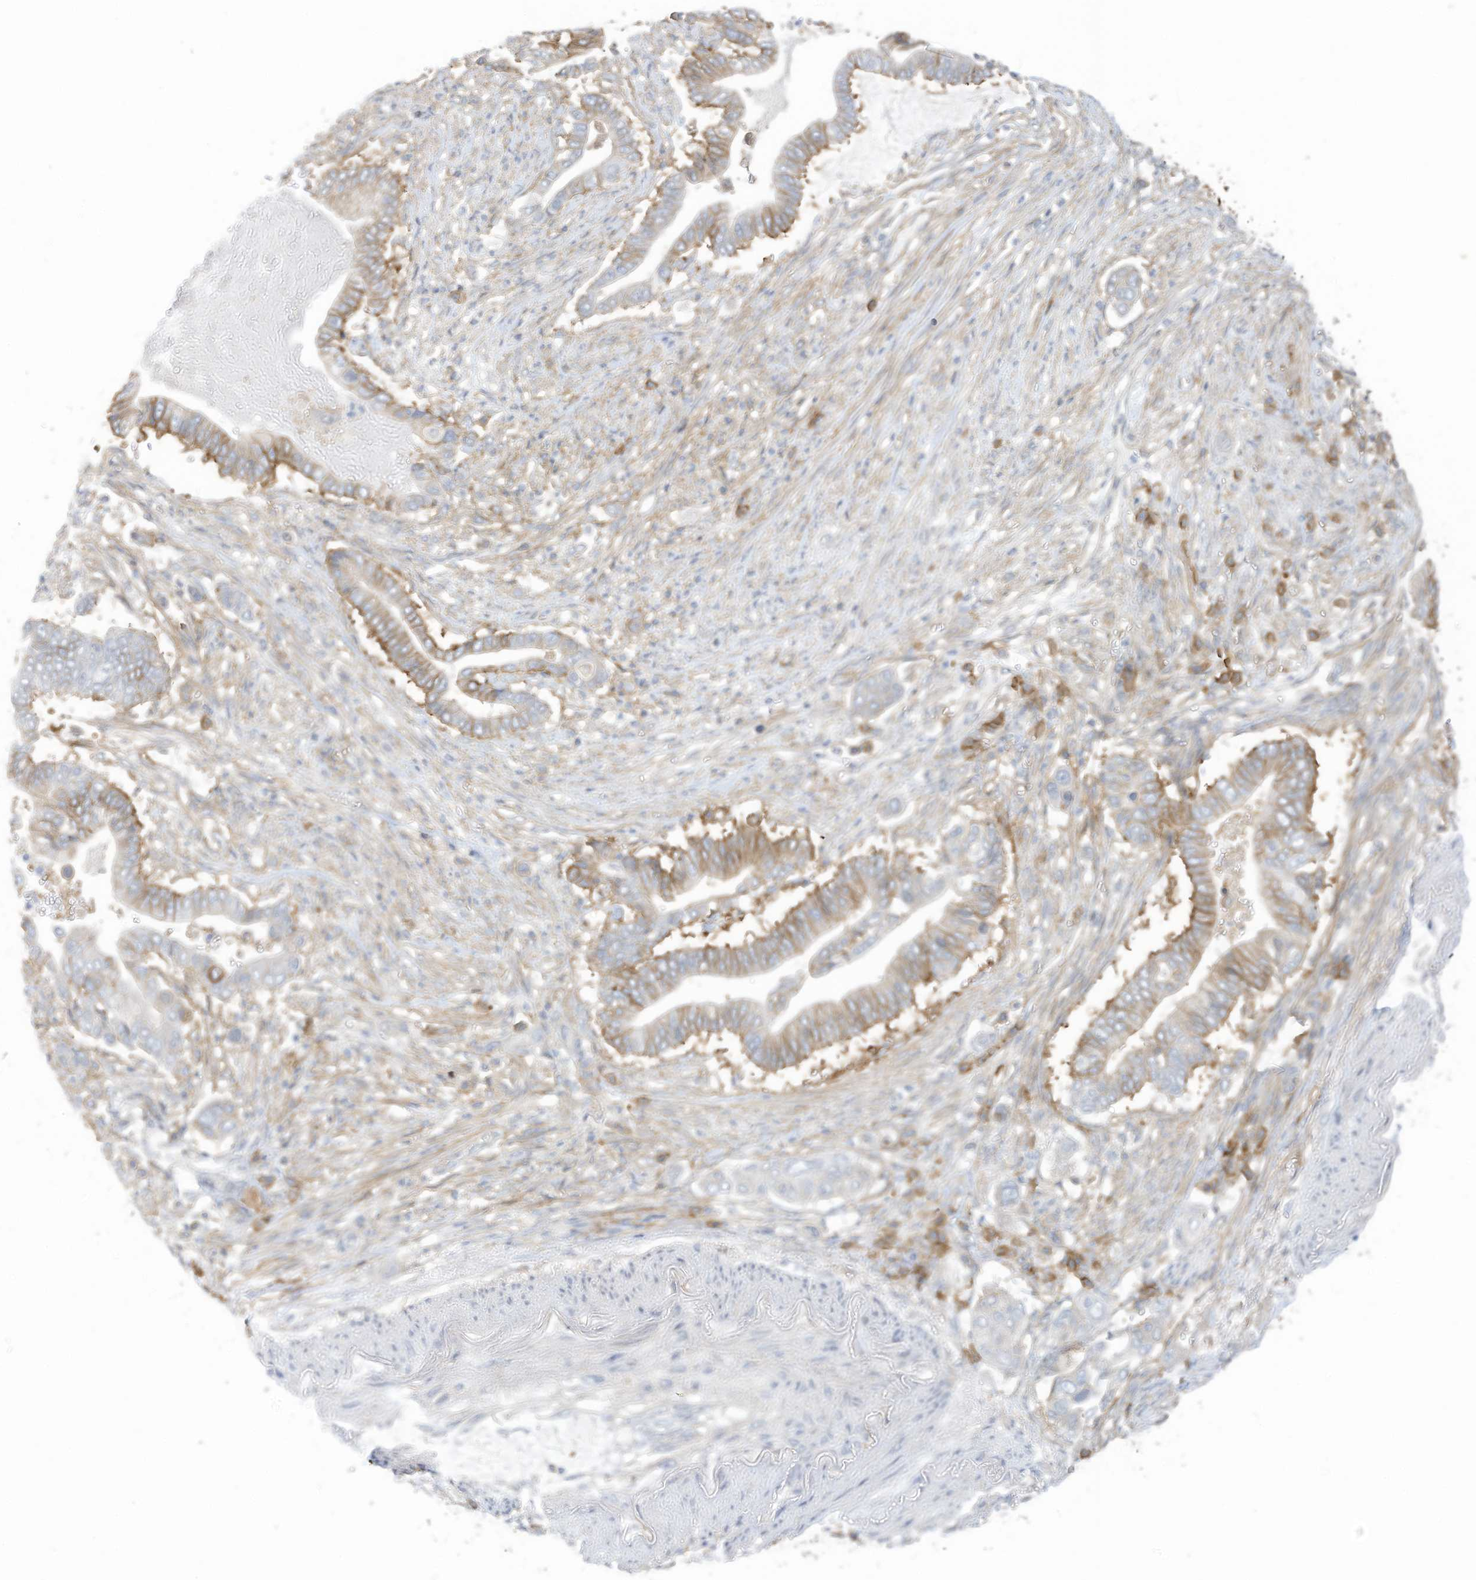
{"staining": {"intensity": "moderate", "quantity": "25%-75%", "location": "cytoplasmic/membranous"}, "tissue": "pancreatic cancer", "cell_type": "Tumor cells", "image_type": "cancer", "snomed": [{"axis": "morphology", "description": "Adenocarcinoma, NOS"}, {"axis": "topography", "description": "Pancreas"}], "caption": "DAB (3,3'-diaminobenzidine) immunohistochemical staining of human pancreatic cancer (adenocarcinoma) reveals moderate cytoplasmic/membranous protein positivity in about 25%-75% of tumor cells.", "gene": "SLC1A5", "patient": {"sex": "male", "age": 68}}